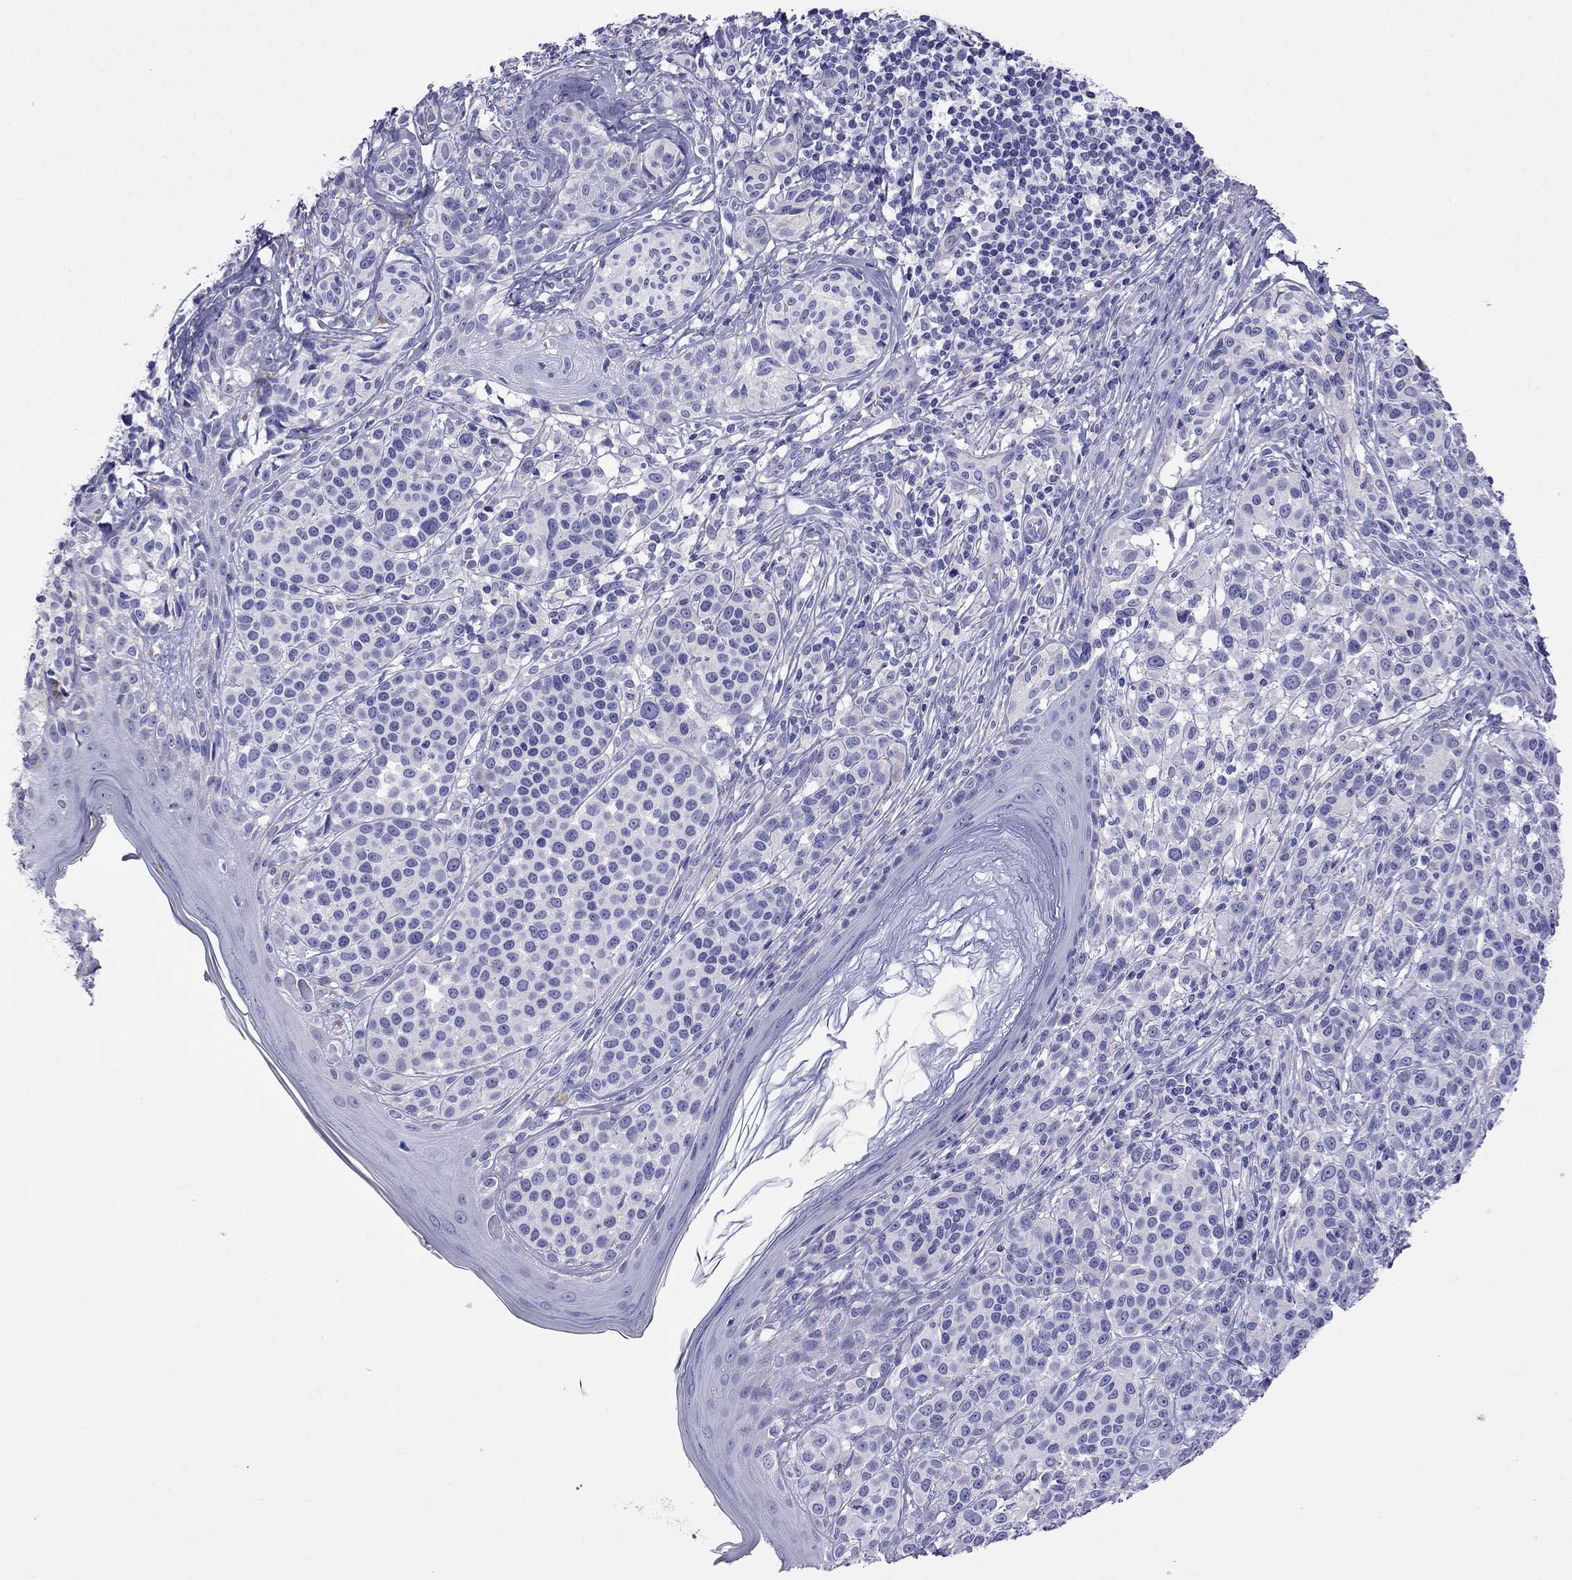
{"staining": {"intensity": "negative", "quantity": "none", "location": "none"}, "tissue": "melanoma", "cell_type": "Tumor cells", "image_type": "cancer", "snomed": [{"axis": "morphology", "description": "Malignant melanoma, NOS"}, {"axis": "topography", "description": "Skin"}], "caption": "Tumor cells are negative for brown protein staining in melanoma. Nuclei are stained in blue.", "gene": "TDRD1", "patient": {"sex": "male", "age": 79}}